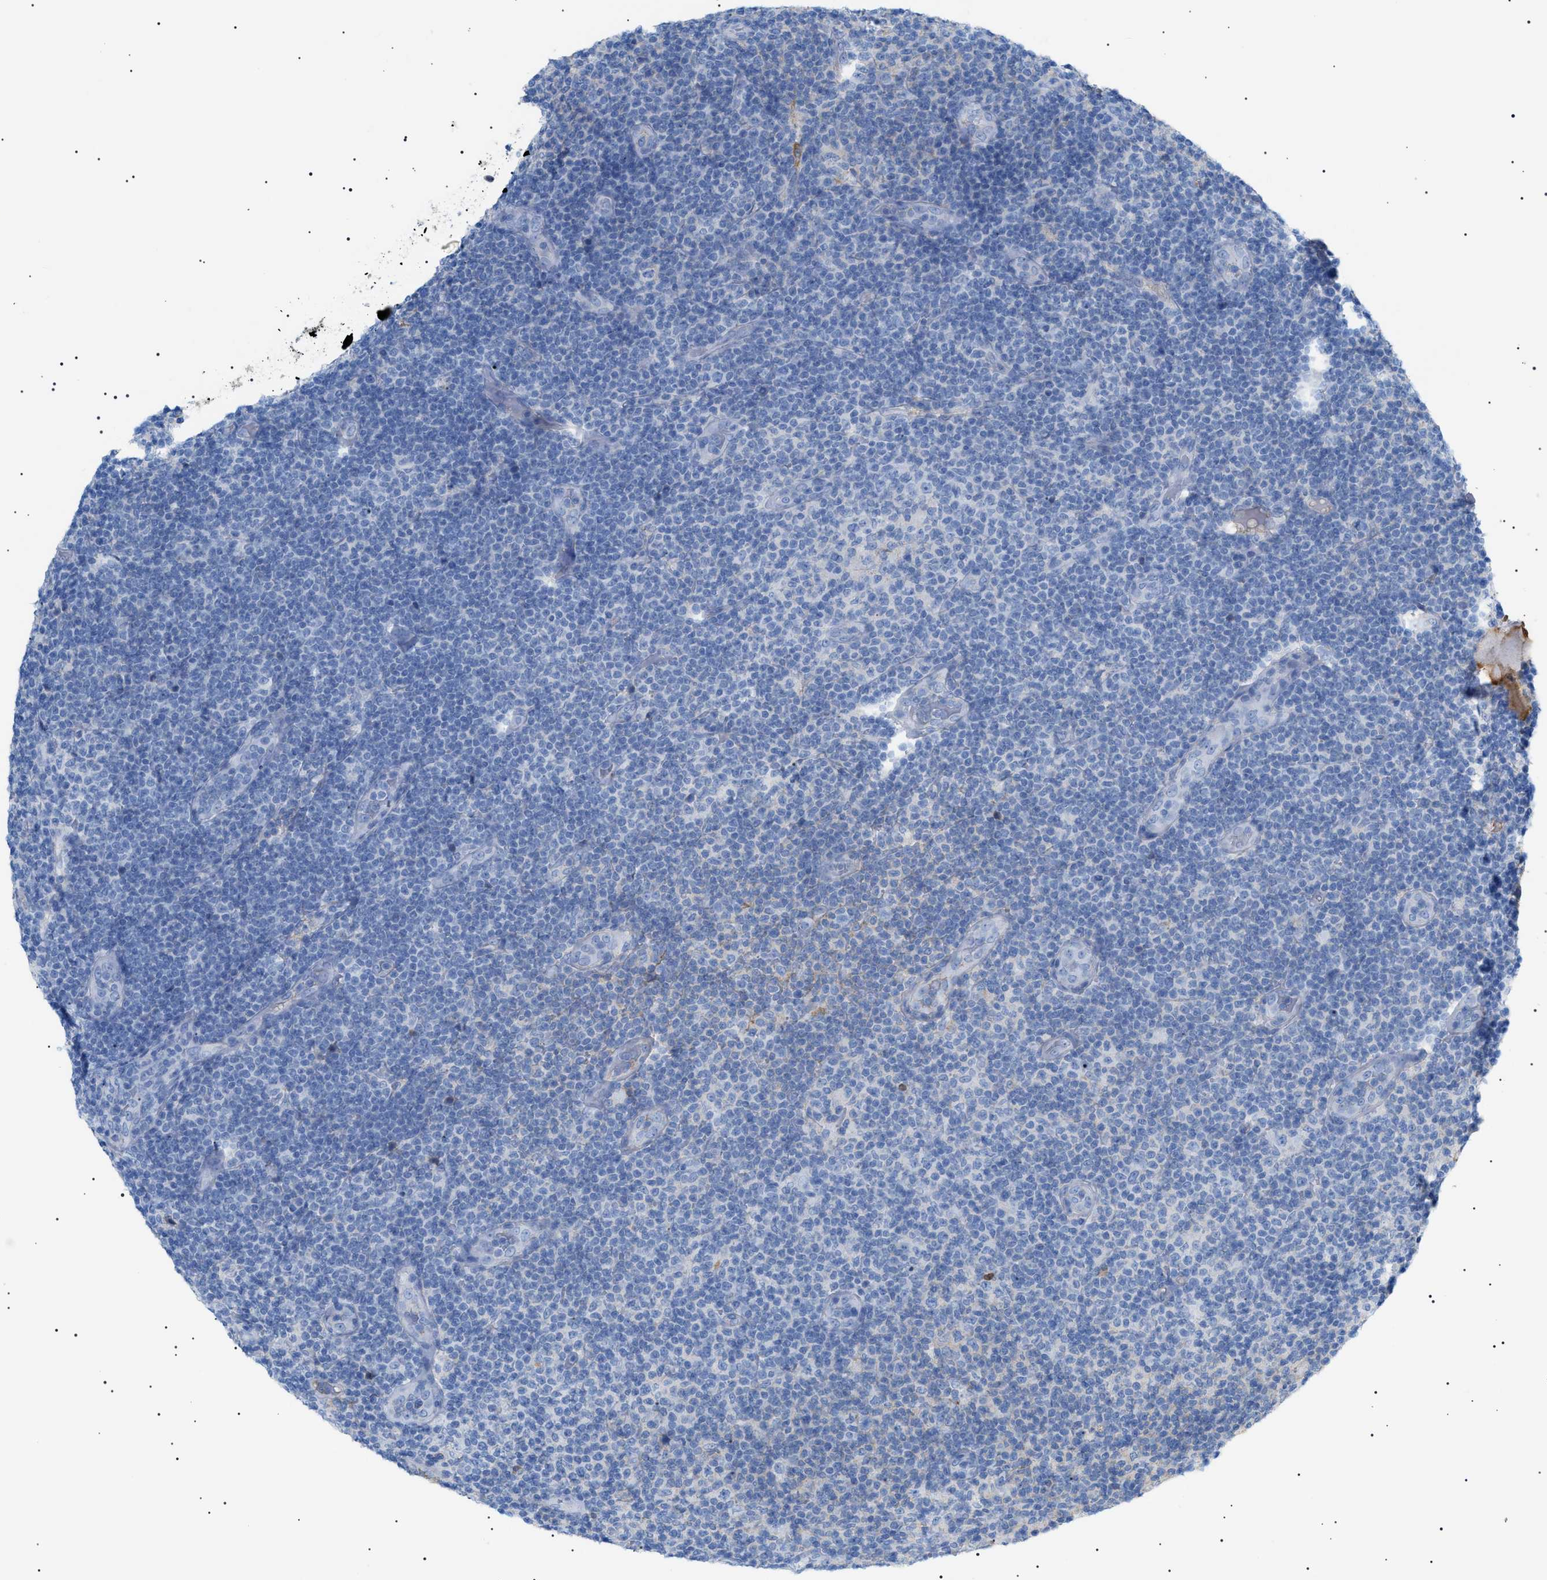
{"staining": {"intensity": "negative", "quantity": "none", "location": "none"}, "tissue": "lymphoma", "cell_type": "Tumor cells", "image_type": "cancer", "snomed": [{"axis": "morphology", "description": "Malignant lymphoma, non-Hodgkin's type, Low grade"}, {"axis": "topography", "description": "Lymph node"}], "caption": "Immunohistochemistry (IHC) of lymphoma demonstrates no expression in tumor cells. Brightfield microscopy of immunohistochemistry (IHC) stained with DAB (brown) and hematoxylin (blue), captured at high magnification.", "gene": "LPA", "patient": {"sex": "male", "age": 83}}